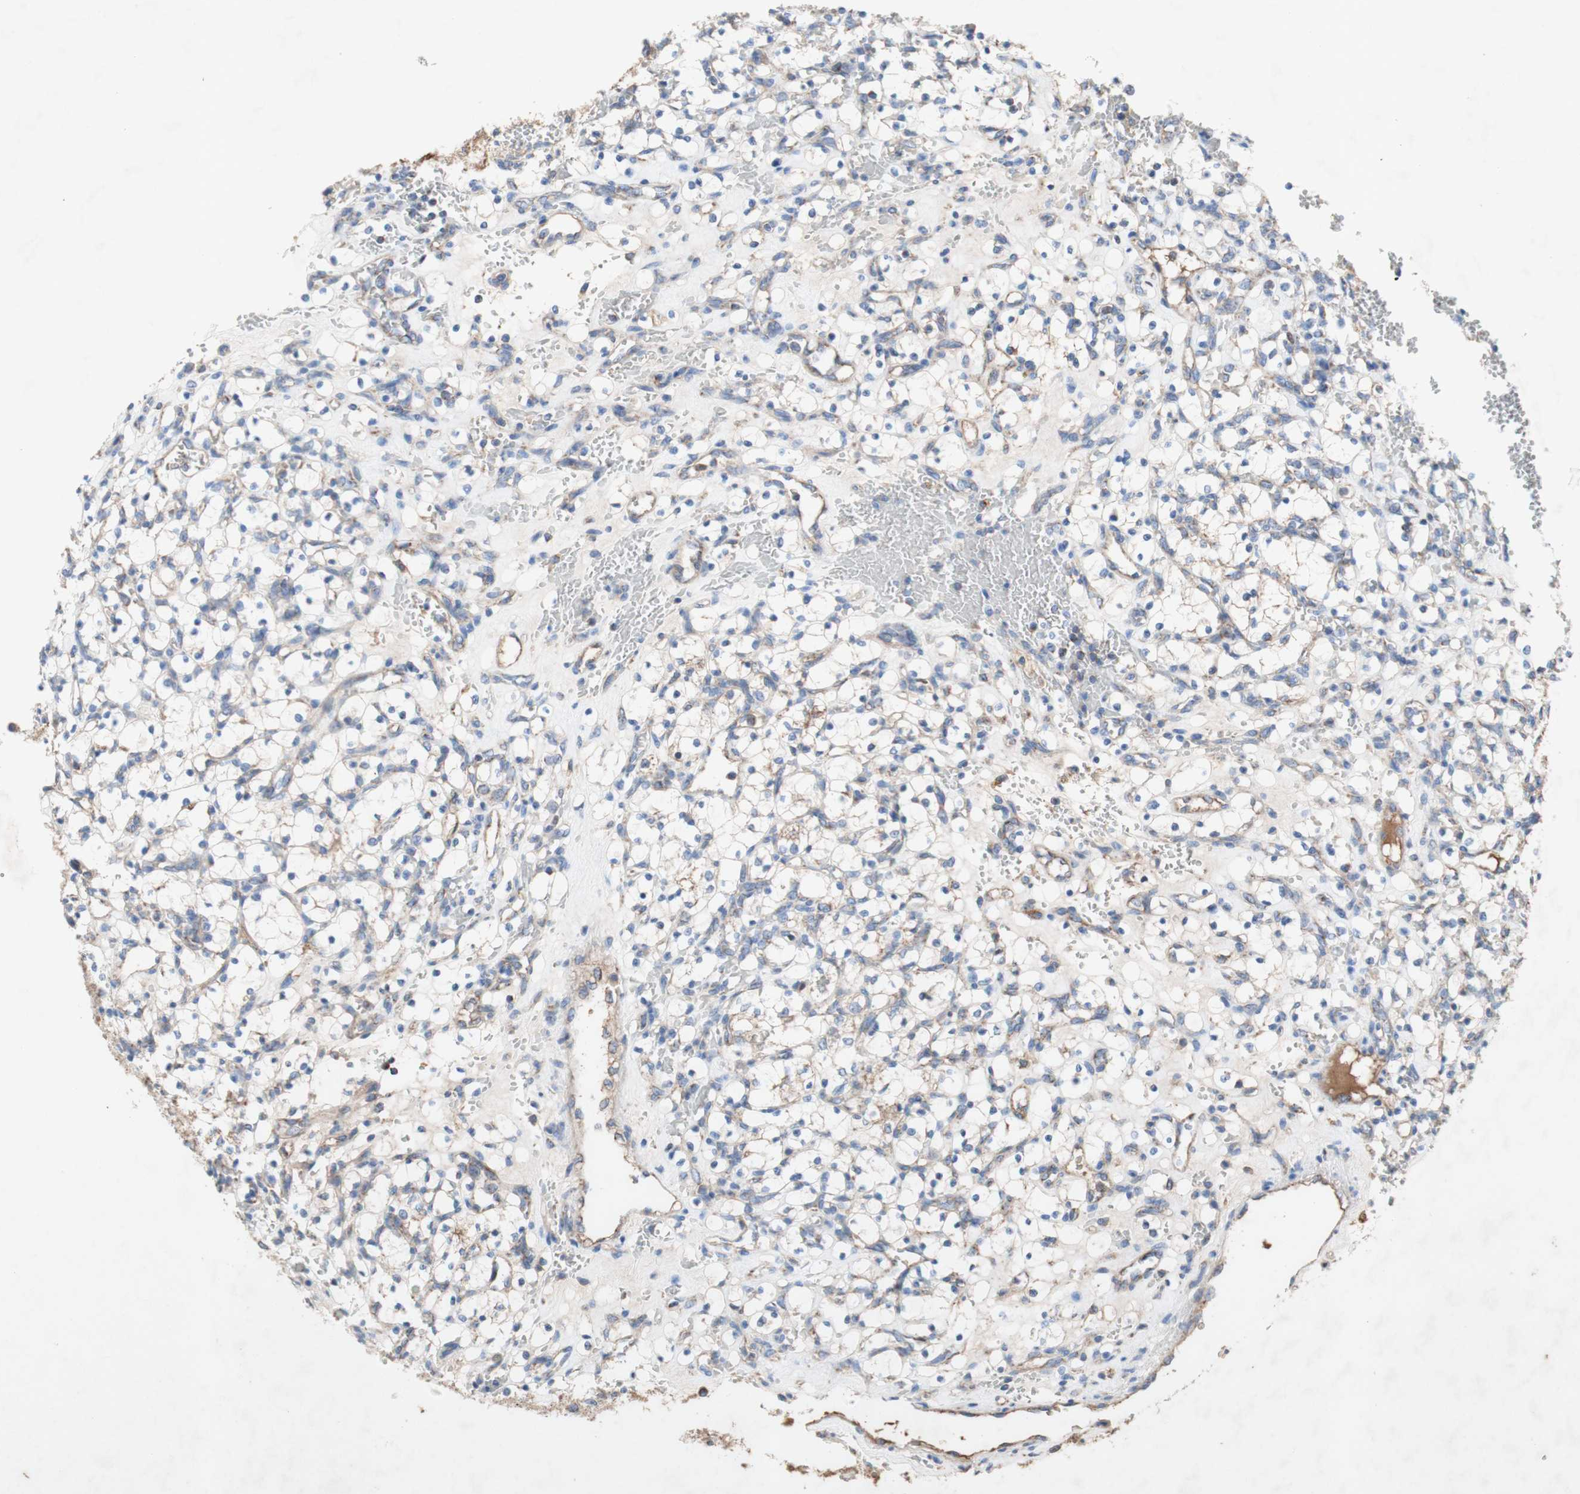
{"staining": {"intensity": "negative", "quantity": "none", "location": "none"}, "tissue": "renal cancer", "cell_type": "Tumor cells", "image_type": "cancer", "snomed": [{"axis": "morphology", "description": "Adenocarcinoma, NOS"}, {"axis": "topography", "description": "Kidney"}], "caption": "Tumor cells show no significant protein staining in renal cancer.", "gene": "SDHB", "patient": {"sex": "female", "age": 69}}